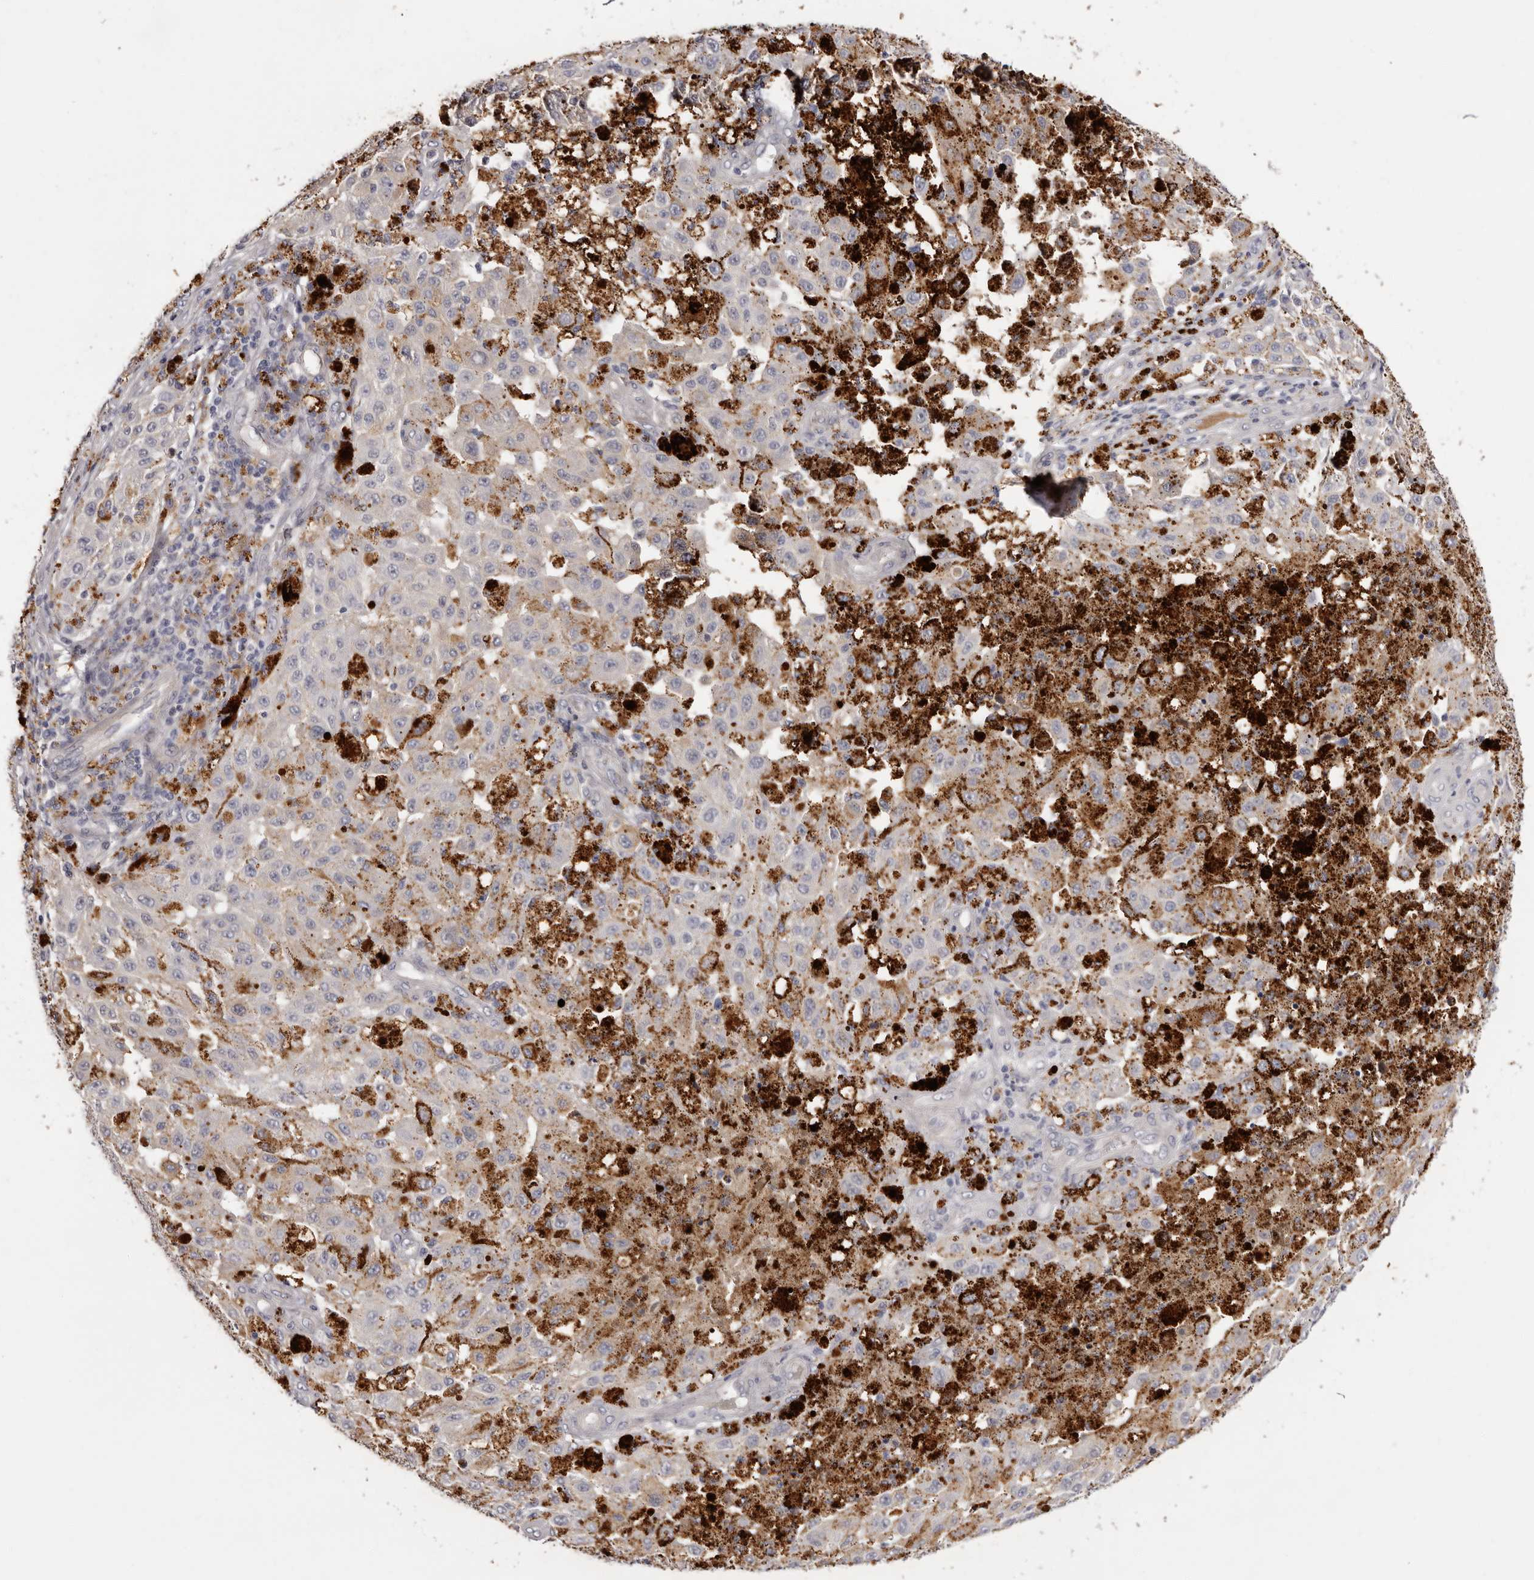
{"staining": {"intensity": "negative", "quantity": "none", "location": "none"}, "tissue": "melanoma", "cell_type": "Tumor cells", "image_type": "cancer", "snomed": [{"axis": "morphology", "description": "Malignant melanoma, NOS"}, {"axis": "topography", "description": "Skin"}], "caption": "An immunohistochemistry micrograph of melanoma is shown. There is no staining in tumor cells of melanoma.", "gene": "STK16", "patient": {"sex": "female", "age": 64}}